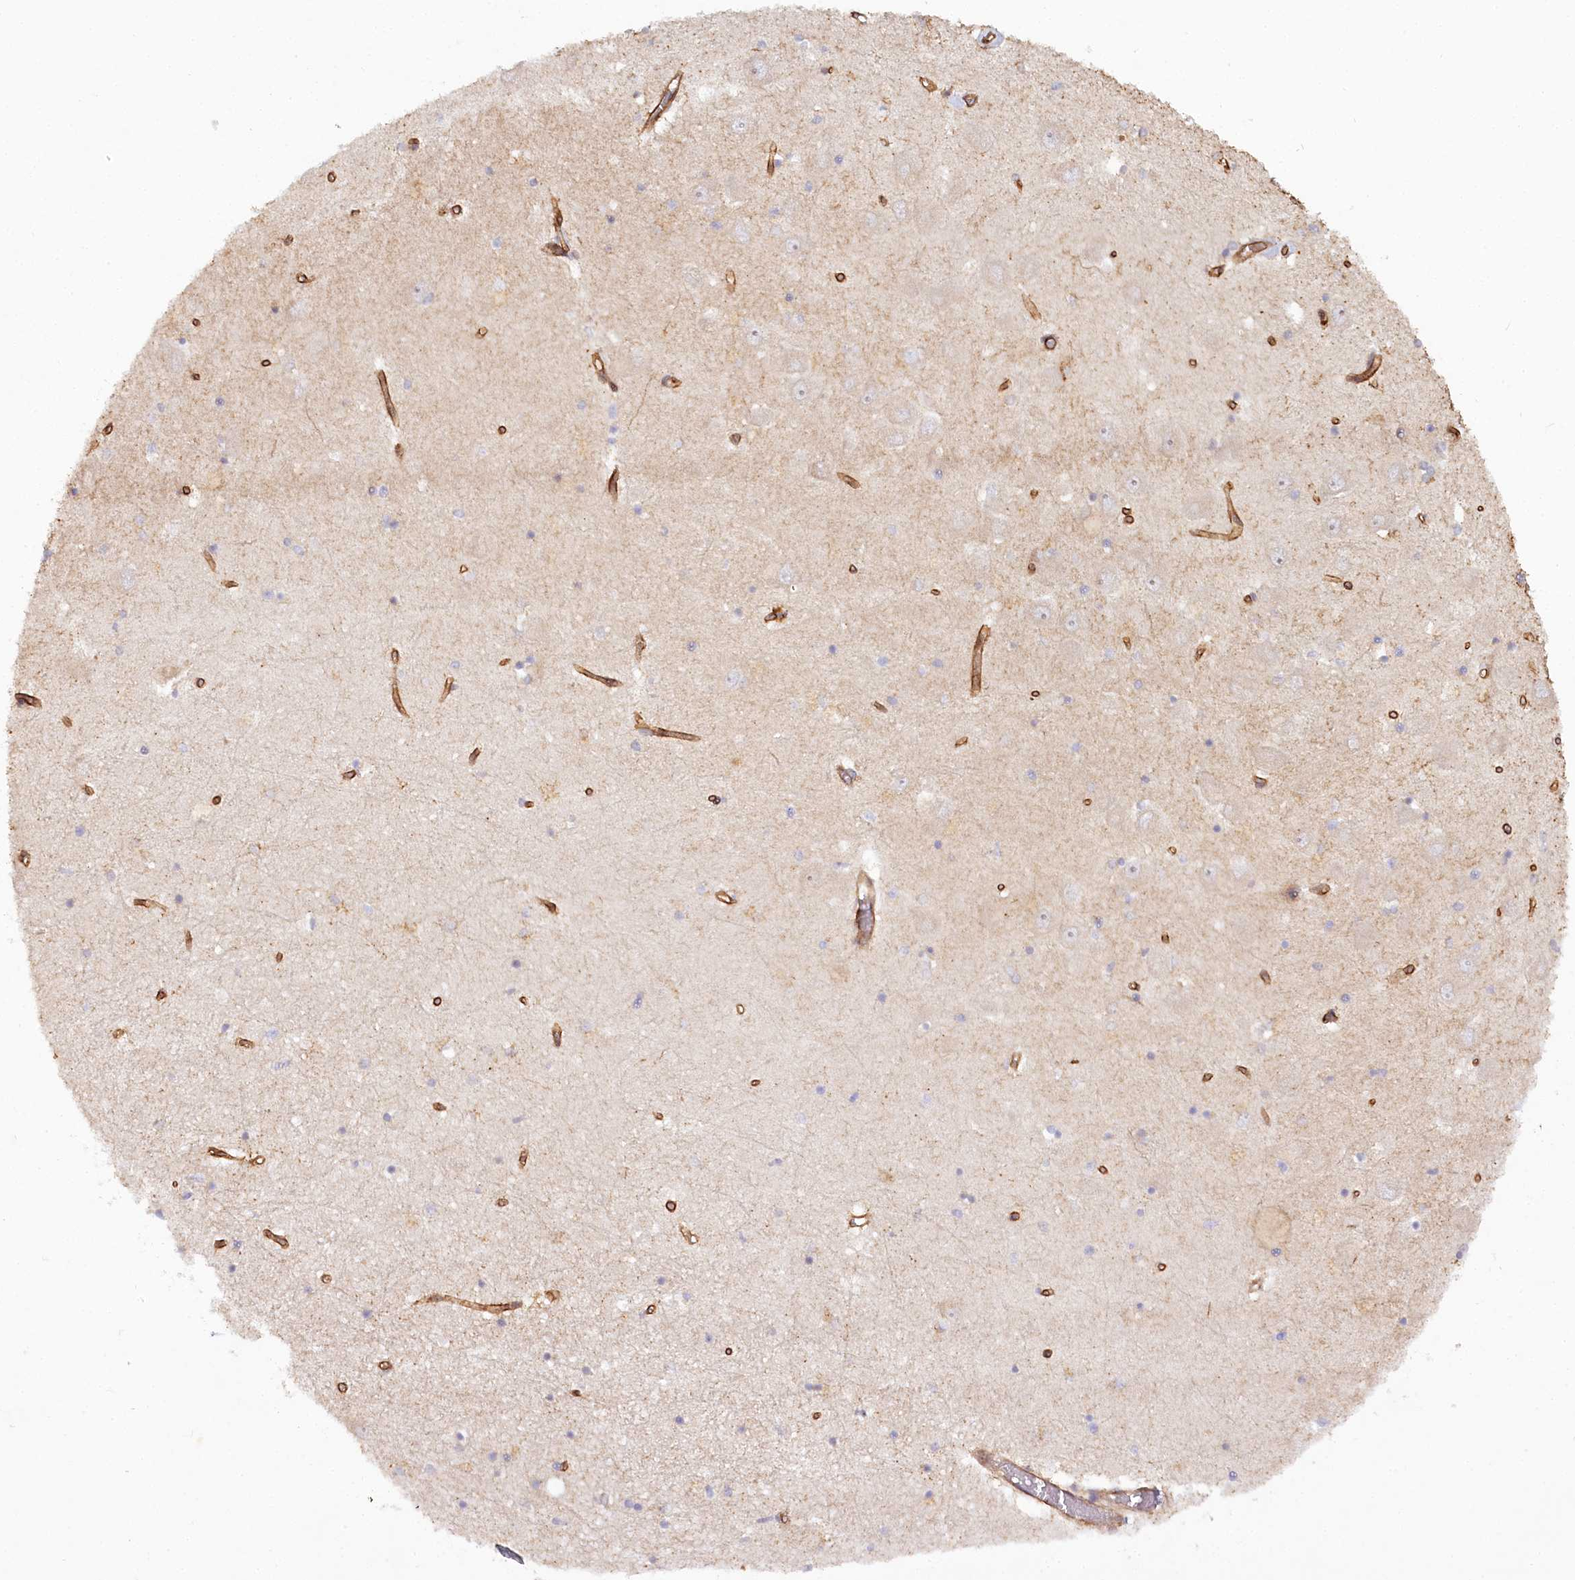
{"staining": {"intensity": "negative", "quantity": "none", "location": "none"}, "tissue": "hippocampus", "cell_type": "Glial cells", "image_type": "normal", "snomed": [{"axis": "morphology", "description": "Normal tissue, NOS"}, {"axis": "topography", "description": "Hippocampus"}], "caption": "Glial cells are negative for protein expression in normal human hippocampus. (Stains: DAB (3,3'-diaminobenzidine) immunohistochemistry with hematoxylin counter stain, Microscopy: brightfield microscopy at high magnification).", "gene": "COPG1", "patient": {"sex": "male", "age": 70}}